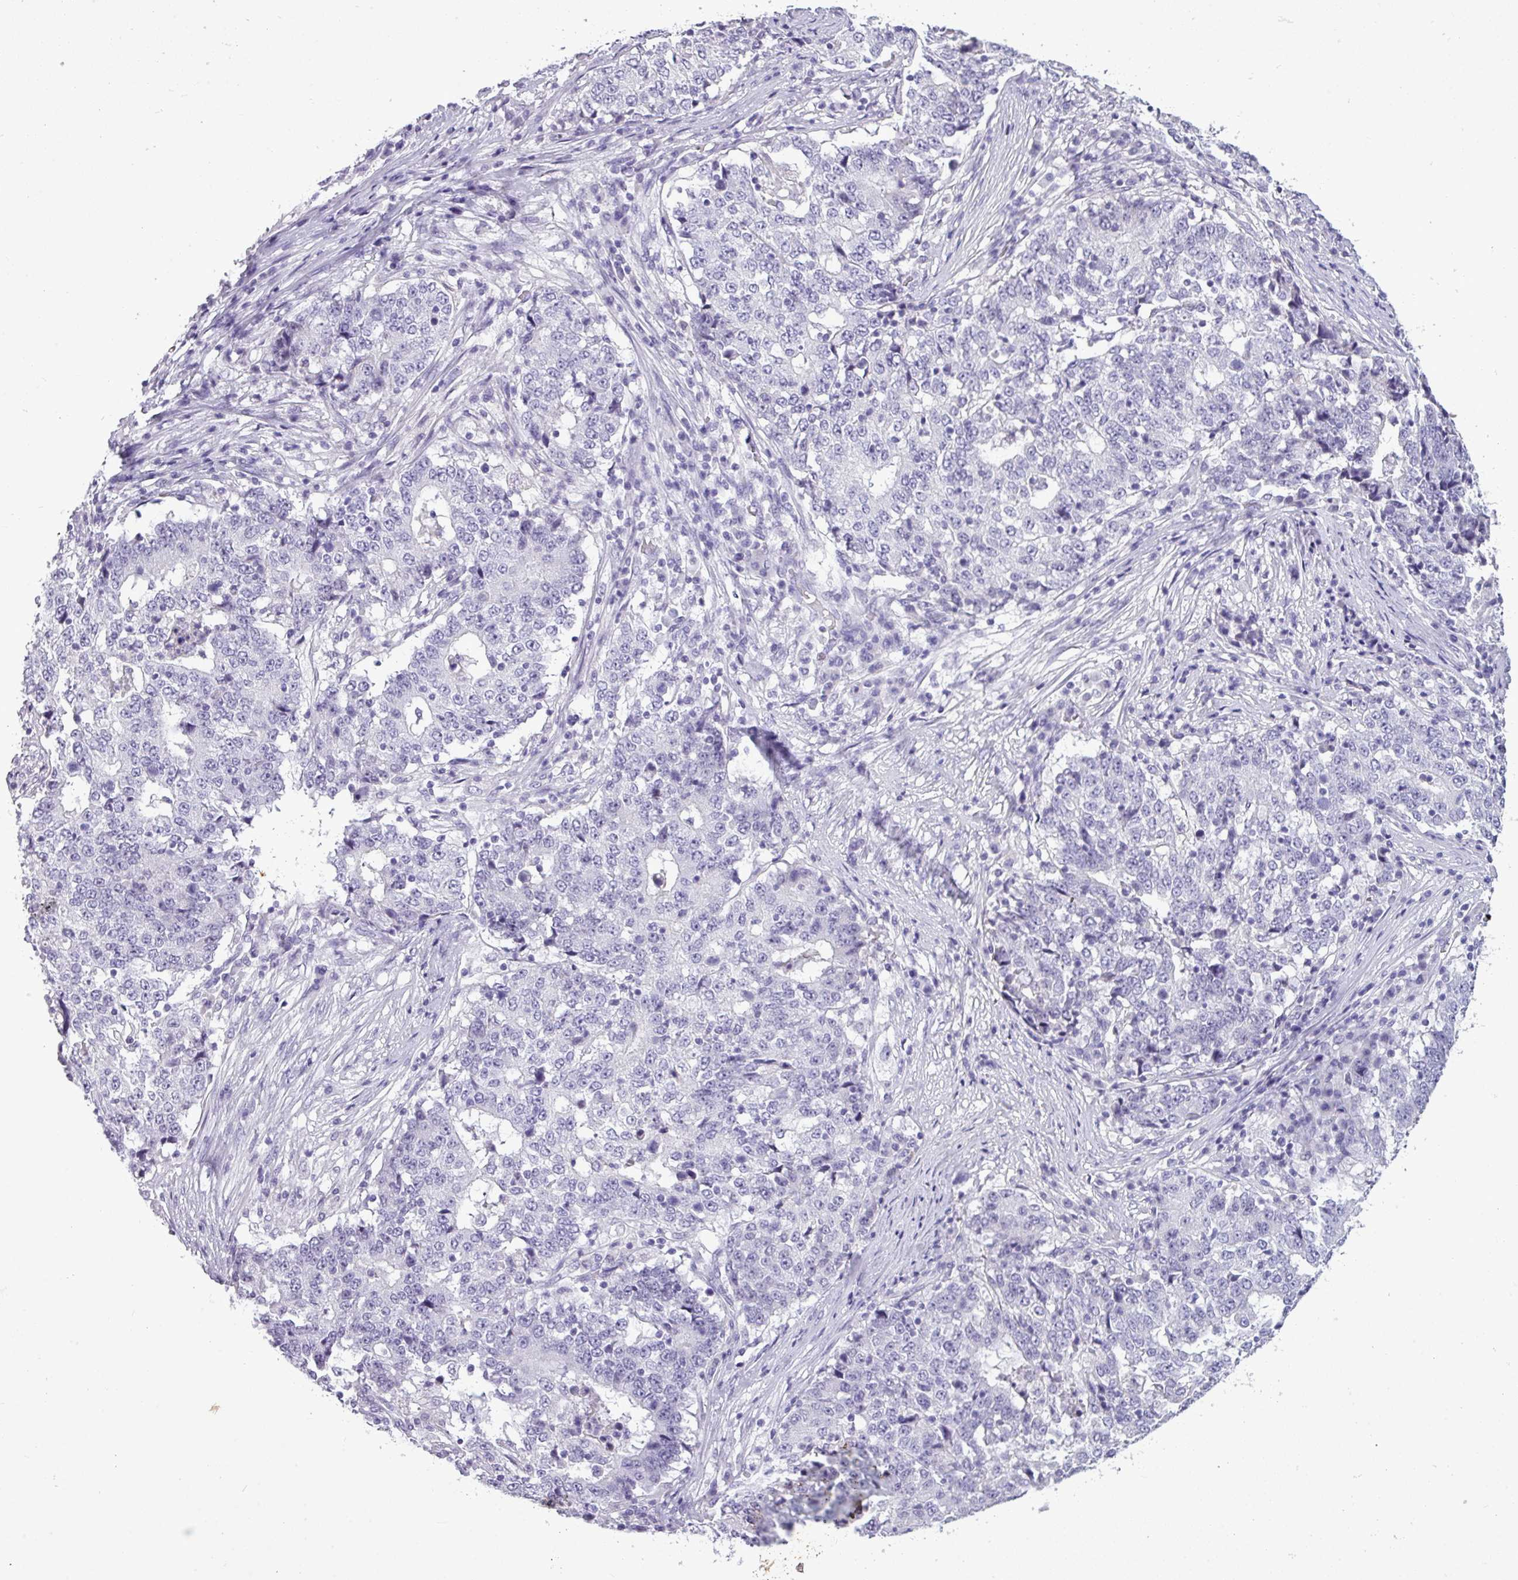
{"staining": {"intensity": "negative", "quantity": "none", "location": "none"}, "tissue": "stomach cancer", "cell_type": "Tumor cells", "image_type": "cancer", "snomed": [{"axis": "morphology", "description": "Adenocarcinoma, NOS"}, {"axis": "topography", "description": "Stomach"}], "caption": "Immunohistochemical staining of adenocarcinoma (stomach) exhibits no significant positivity in tumor cells.", "gene": "TMEM91", "patient": {"sex": "male", "age": 59}}